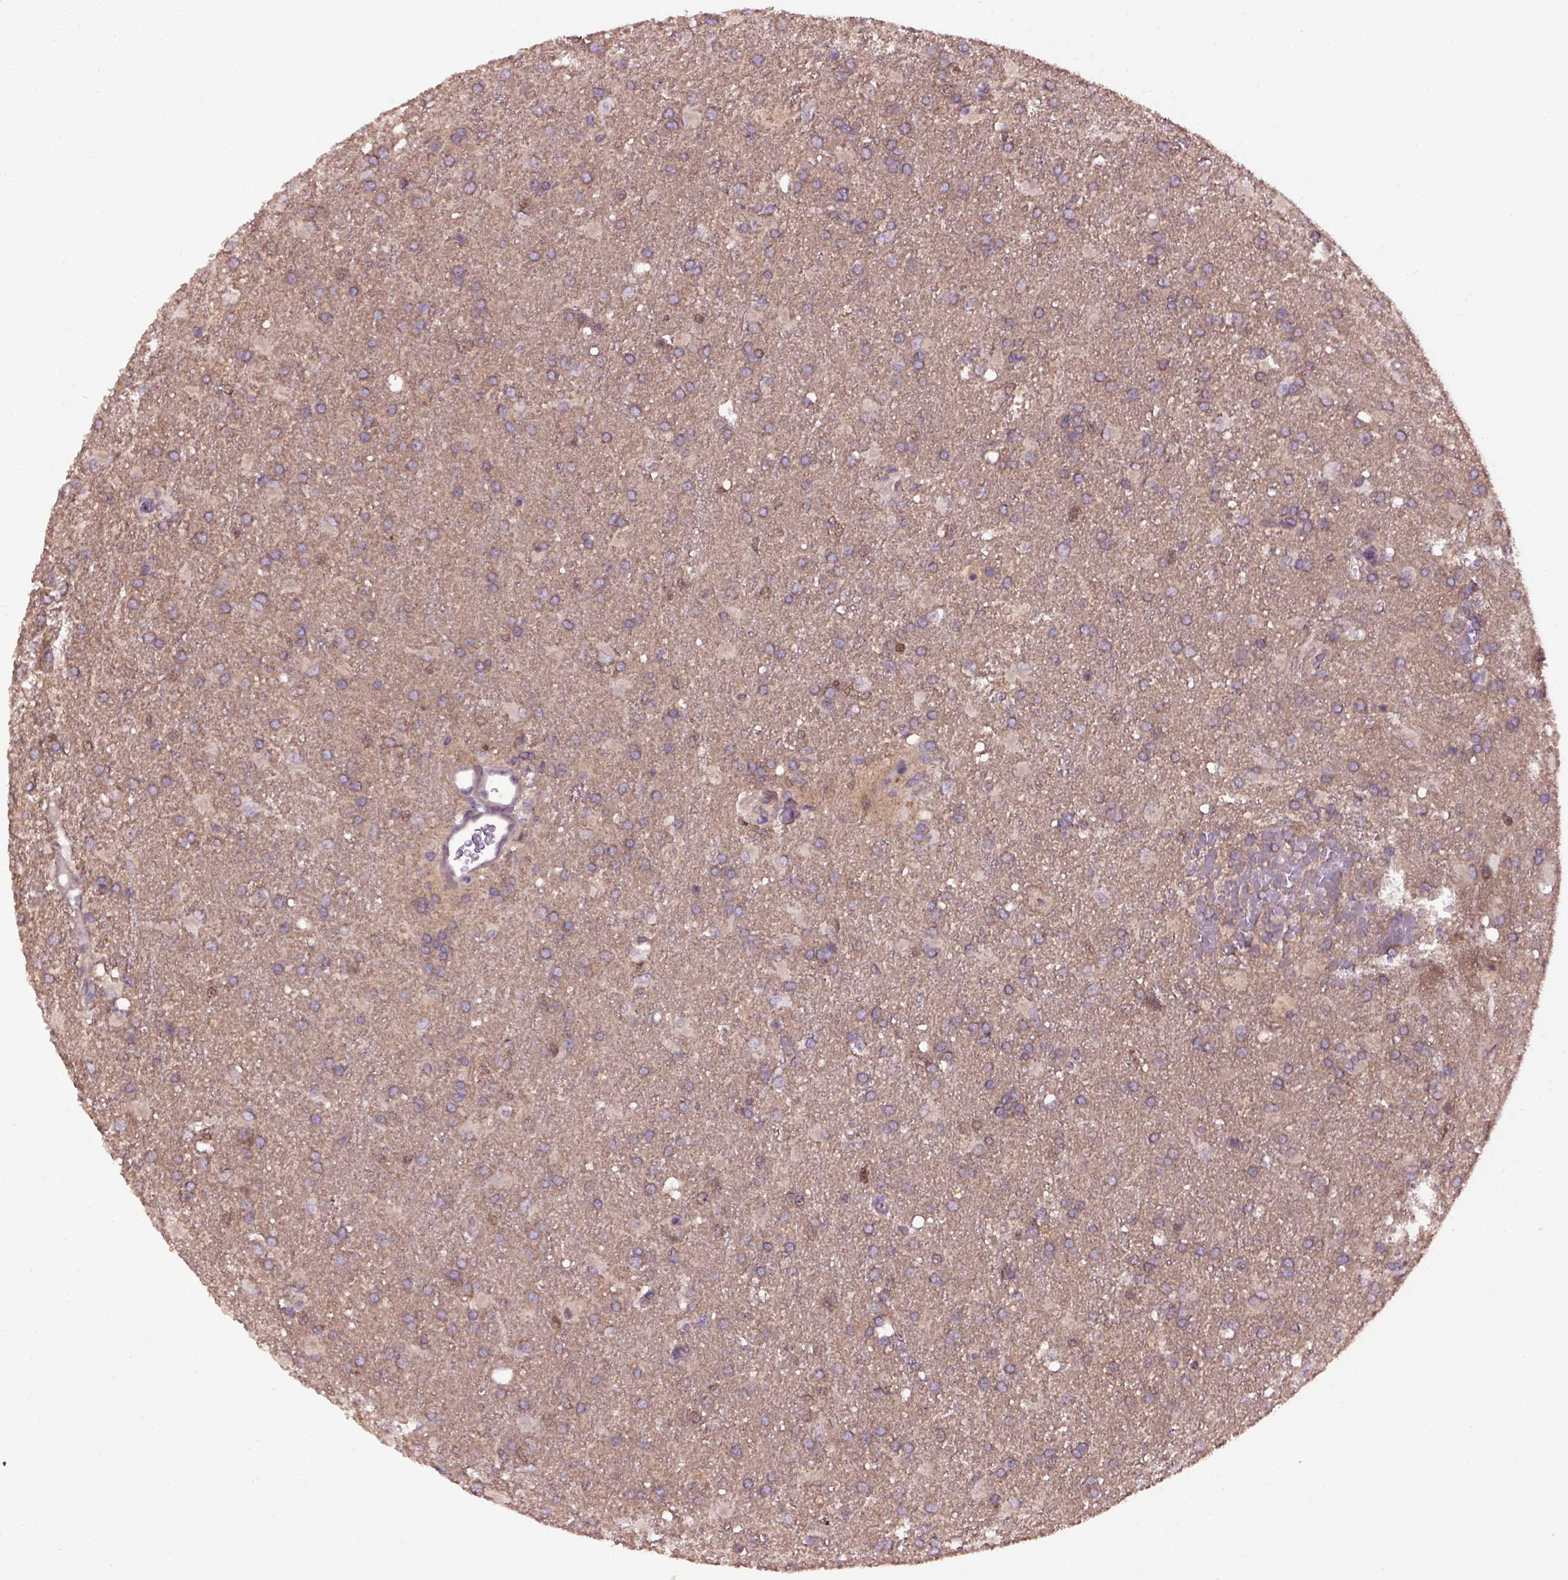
{"staining": {"intensity": "weak", "quantity": ">75%", "location": "cytoplasmic/membranous"}, "tissue": "glioma", "cell_type": "Tumor cells", "image_type": "cancer", "snomed": [{"axis": "morphology", "description": "Glioma, malignant, High grade"}, {"axis": "topography", "description": "Brain"}], "caption": "About >75% of tumor cells in human glioma show weak cytoplasmic/membranous protein positivity as visualized by brown immunohistochemical staining.", "gene": "WDR48", "patient": {"sex": "male", "age": 68}}